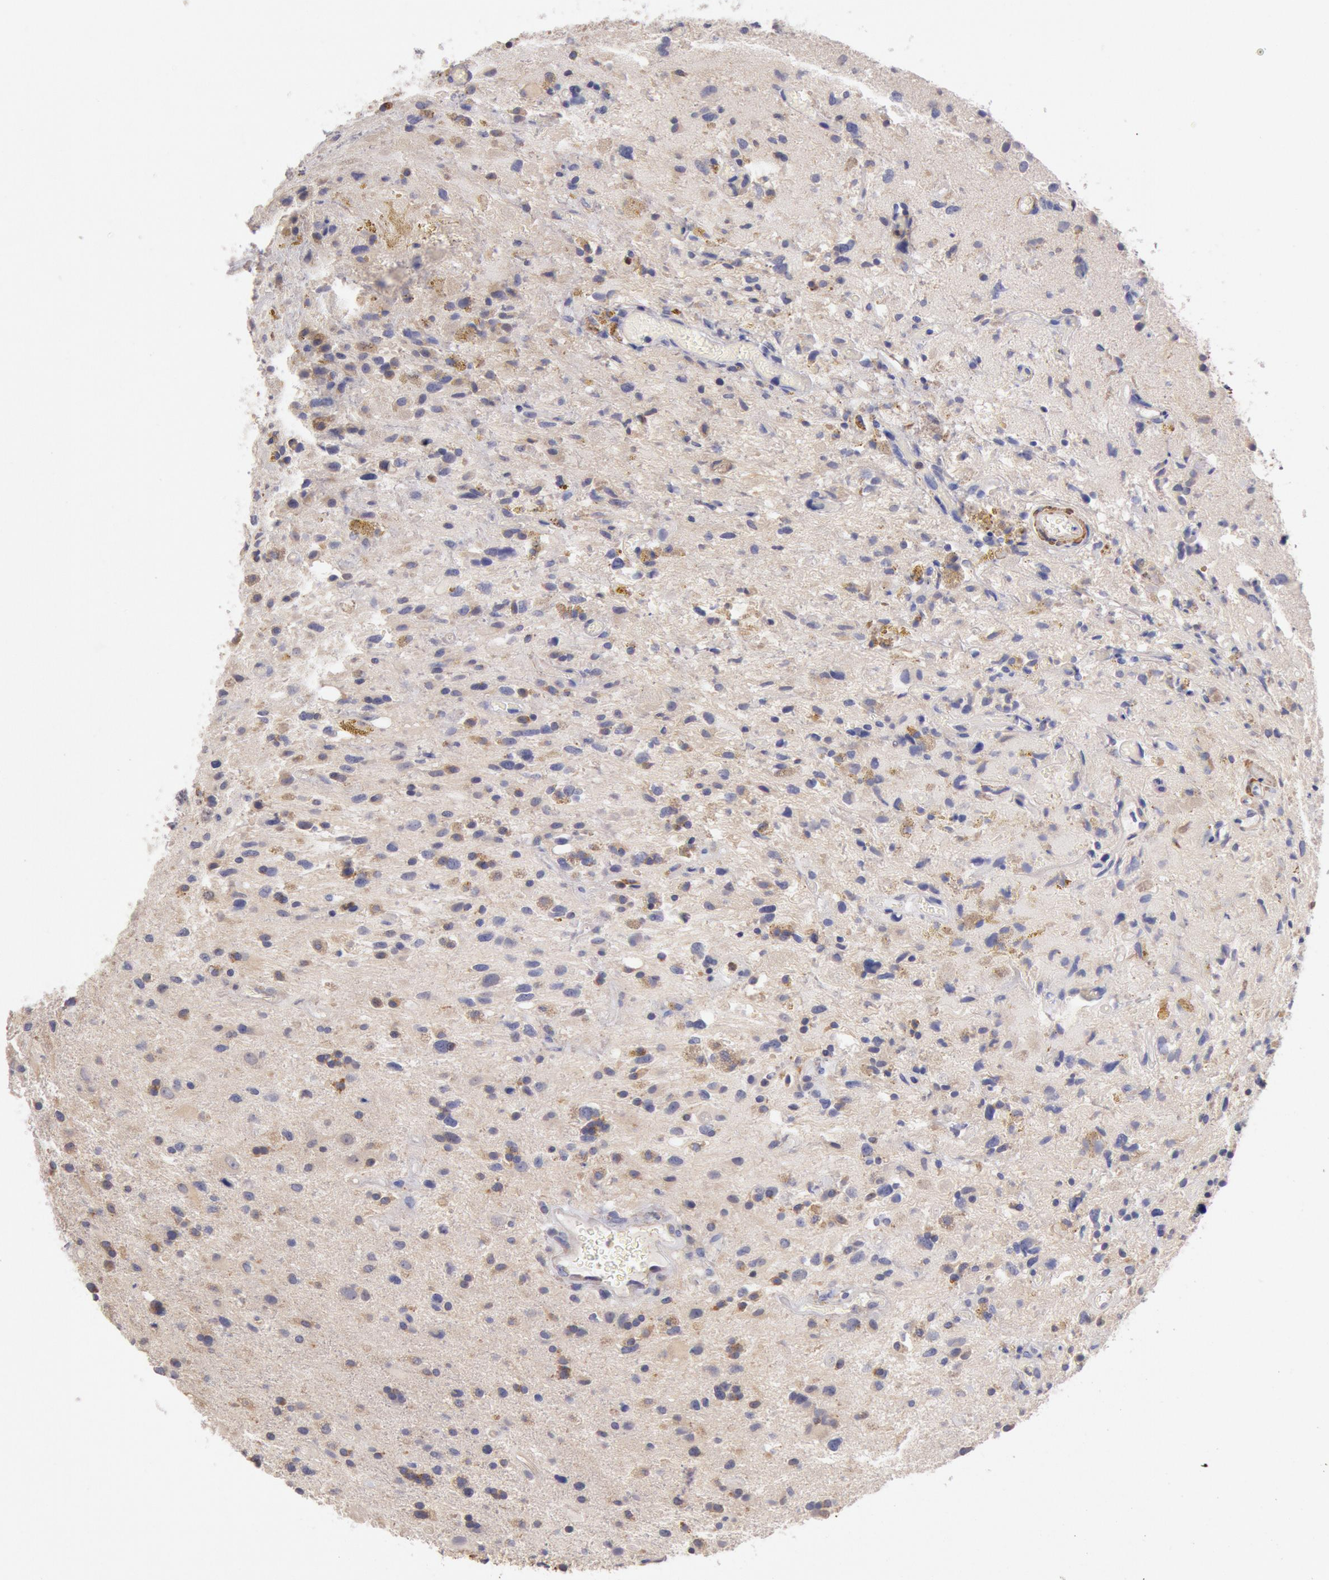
{"staining": {"intensity": "weak", "quantity": "25%-75%", "location": "cytoplasmic/membranous"}, "tissue": "glioma", "cell_type": "Tumor cells", "image_type": "cancer", "snomed": [{"axis": "morphology", "description": "Glioma, malignant, High grade"}, {"axis": "topography", "description": "Brain"}], "caption": "An immunohistochemistry (IHC) micrograph of tumor tissue is shown. Protein staining in brown highlights weak cytoplasmic/membranous positivity in malignant glioma (high-grade) within tumor cells.", "gene": "TMED8", "patient": {"sex": "male", "age": 48}}